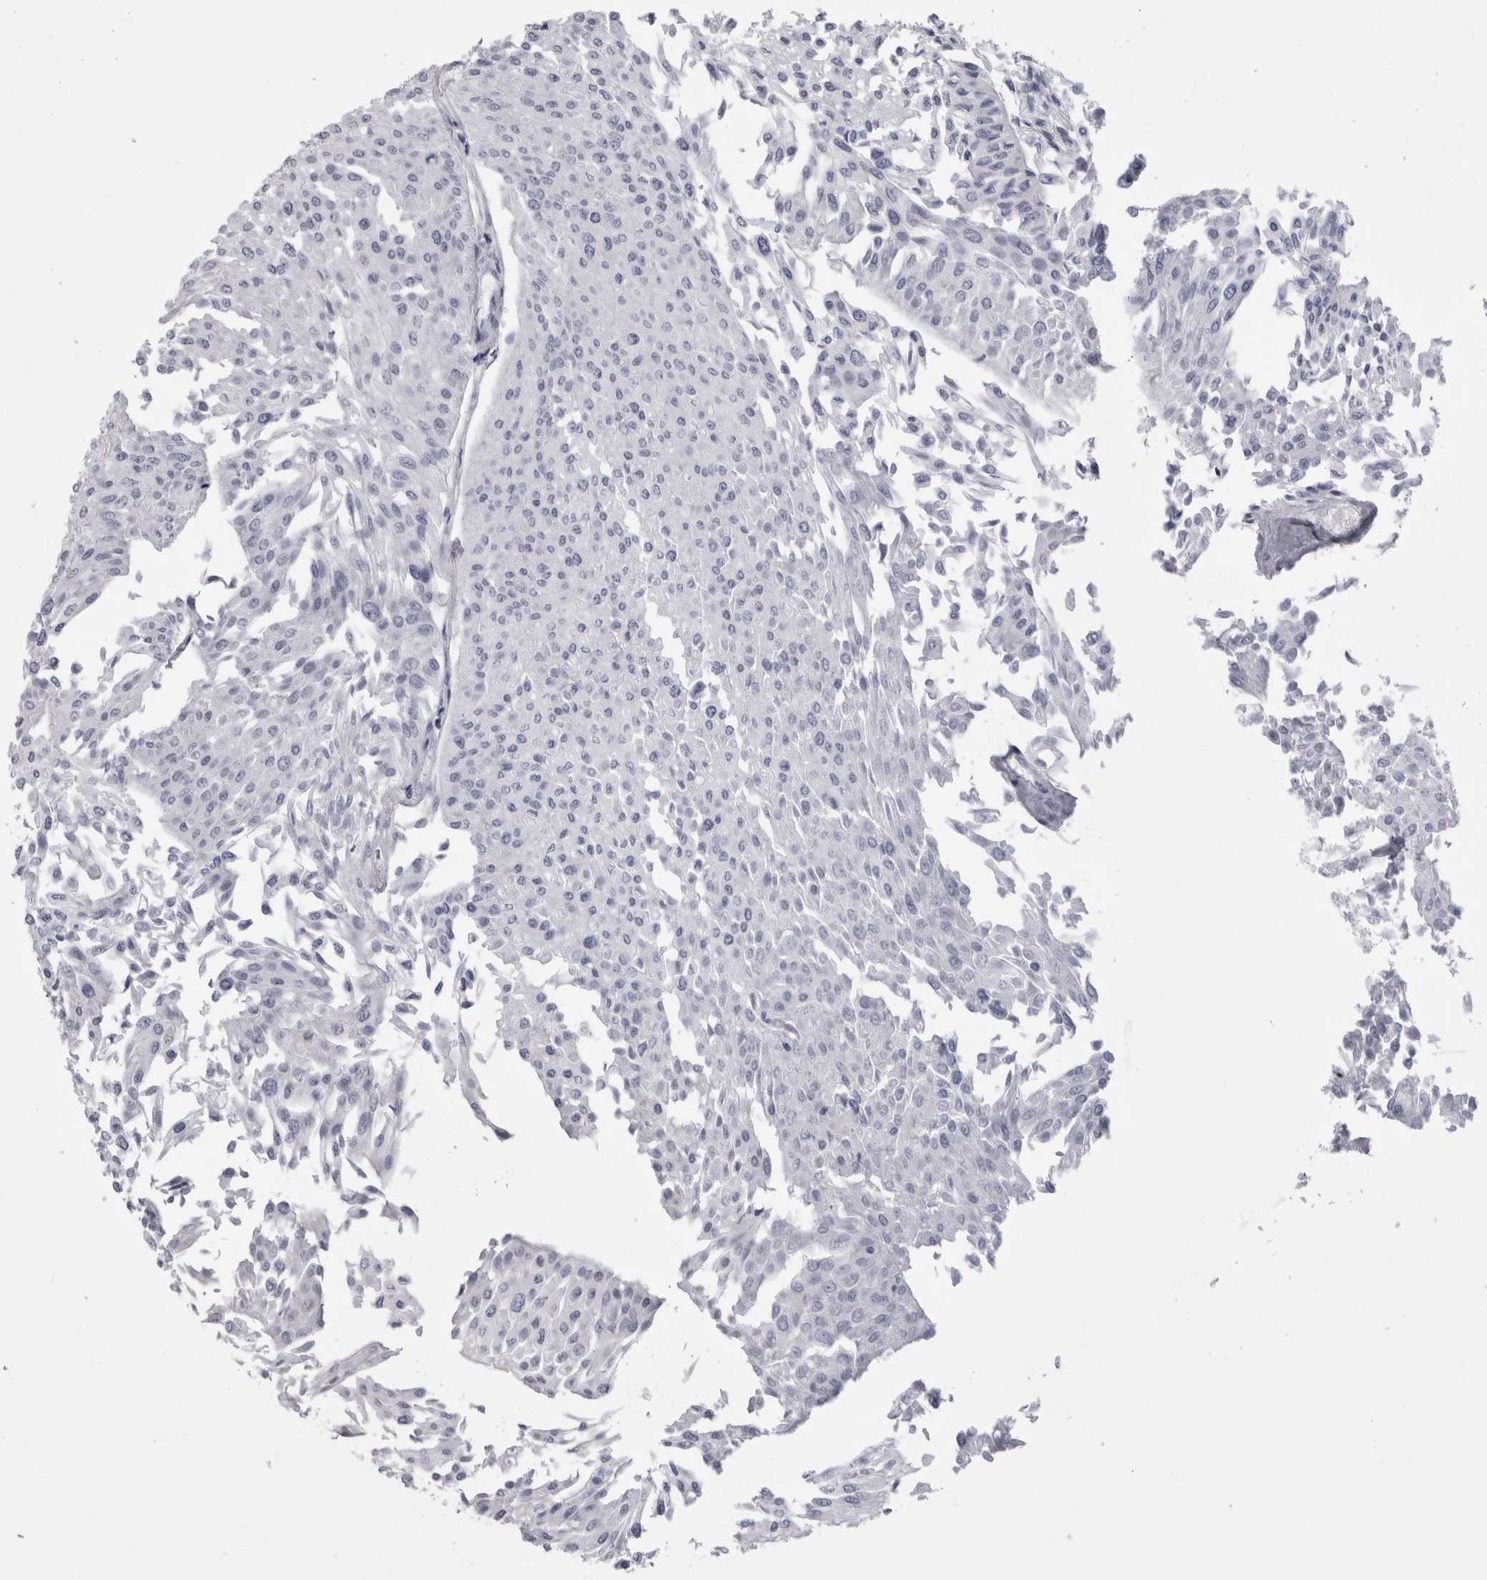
{"staining": {"intensity": "negative", "quantity": "none", "location": "none"}, "tissue": "urothelial cancer", "cell_type": "Tumor cells", "image_type": "cancer", "snomed": [{"axis": "morphology", "description": "Urothelial carcinoma, Low grade"}, {"axis": "topography", "description": "Urinary bladder"}], "caption": "Photomicrograph shows no protein expression in tumor cells of urothelial cancer tissue. Nuclei are stained in blue.", "gene": "AFMID", "patient": {"sex": "male", "age": 67}}